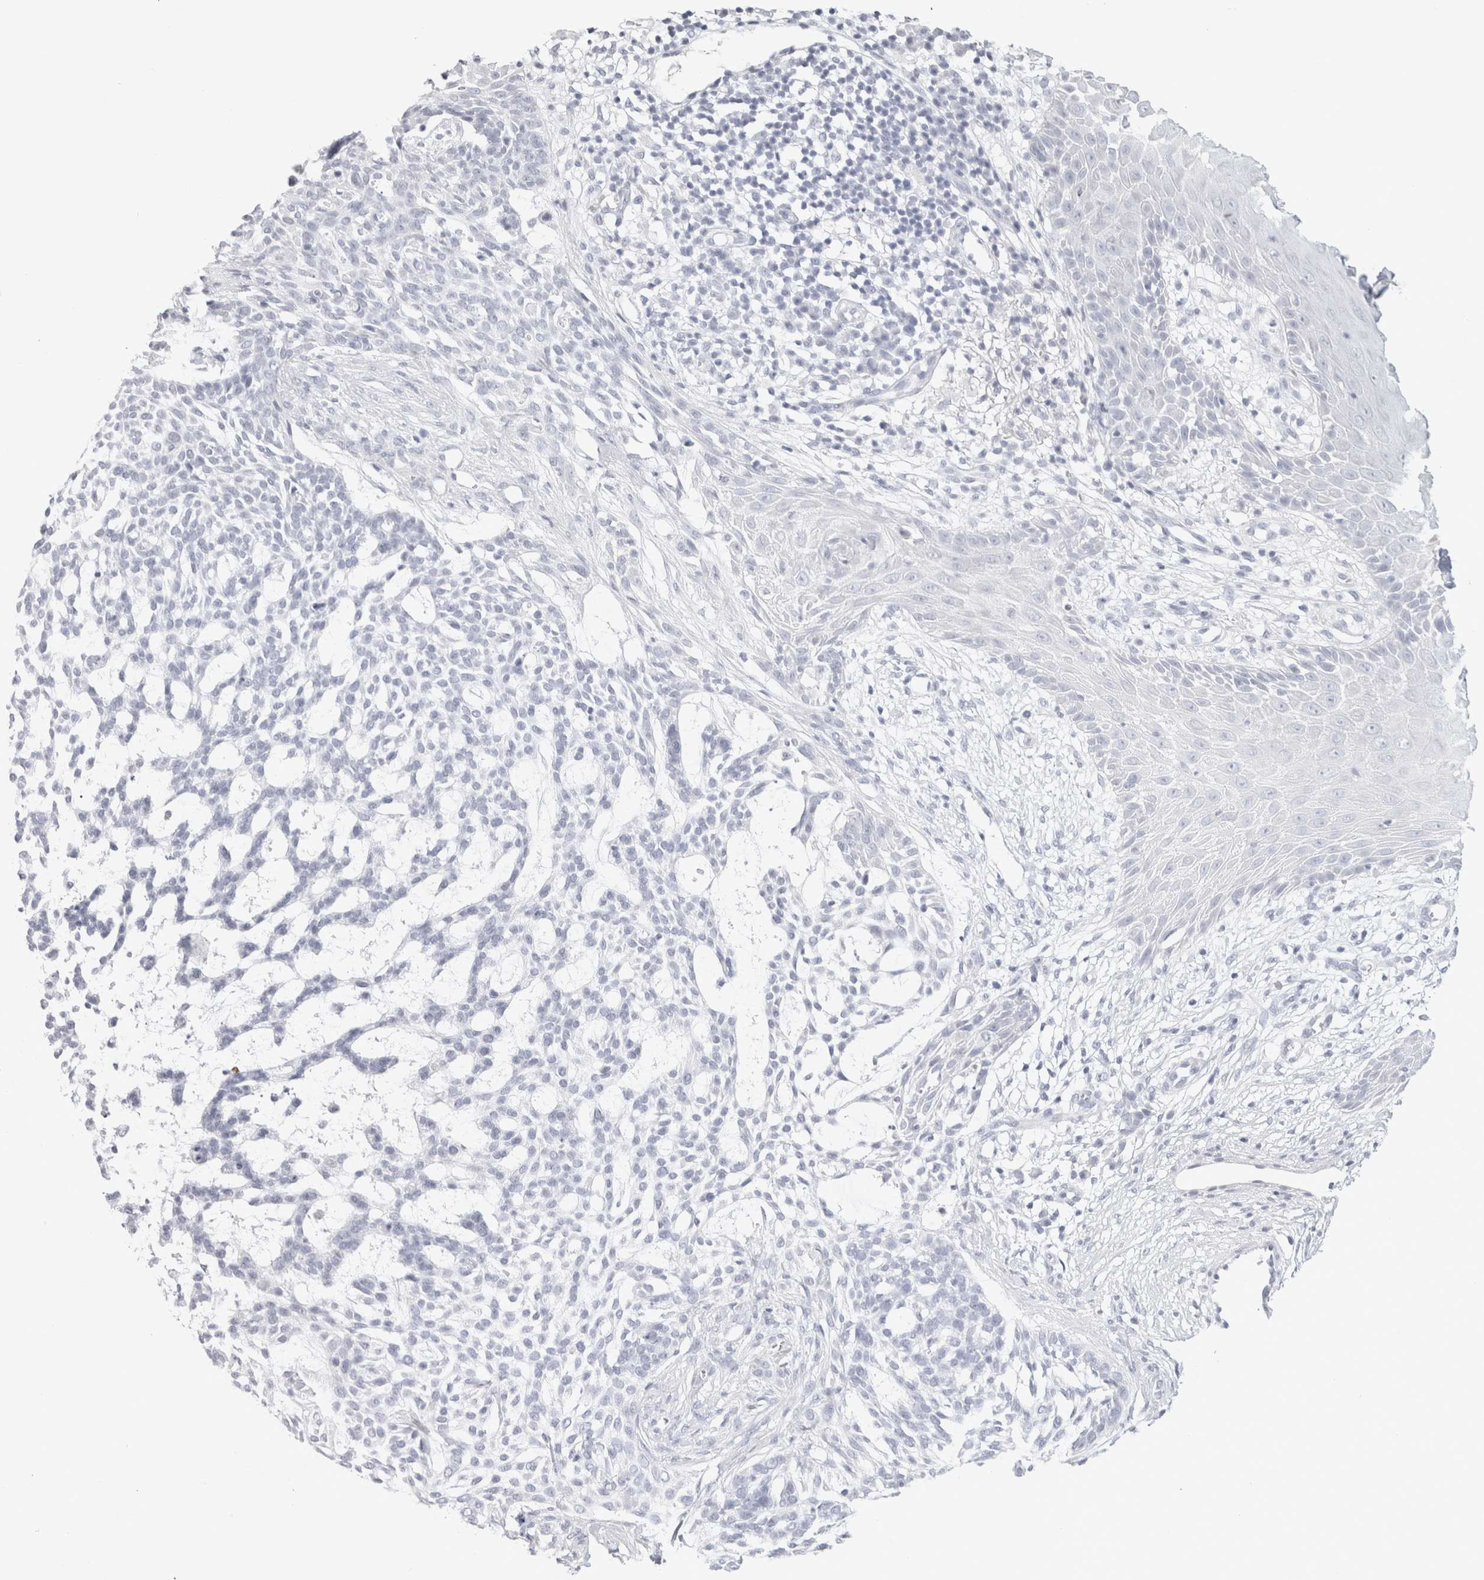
{"staining": {"intensity": "negative", "quantity": "none", "location": "none"}, "tissue": "skin cancer", "cell_type": "Tumor cells", "image_type": "cancer", "snomed": [{"axis": "morphology", "description": "Basal cell carcinoma"}, {"axis": "topography", "description": "Skin"}], "caption": "DAB immunohistochemical staining of human skin cancer (basal cell carcinoma) displays no significant staining in tumor cells.", "gene": "GARIN1A", "patient": {"sex": "female", "age": 64}}